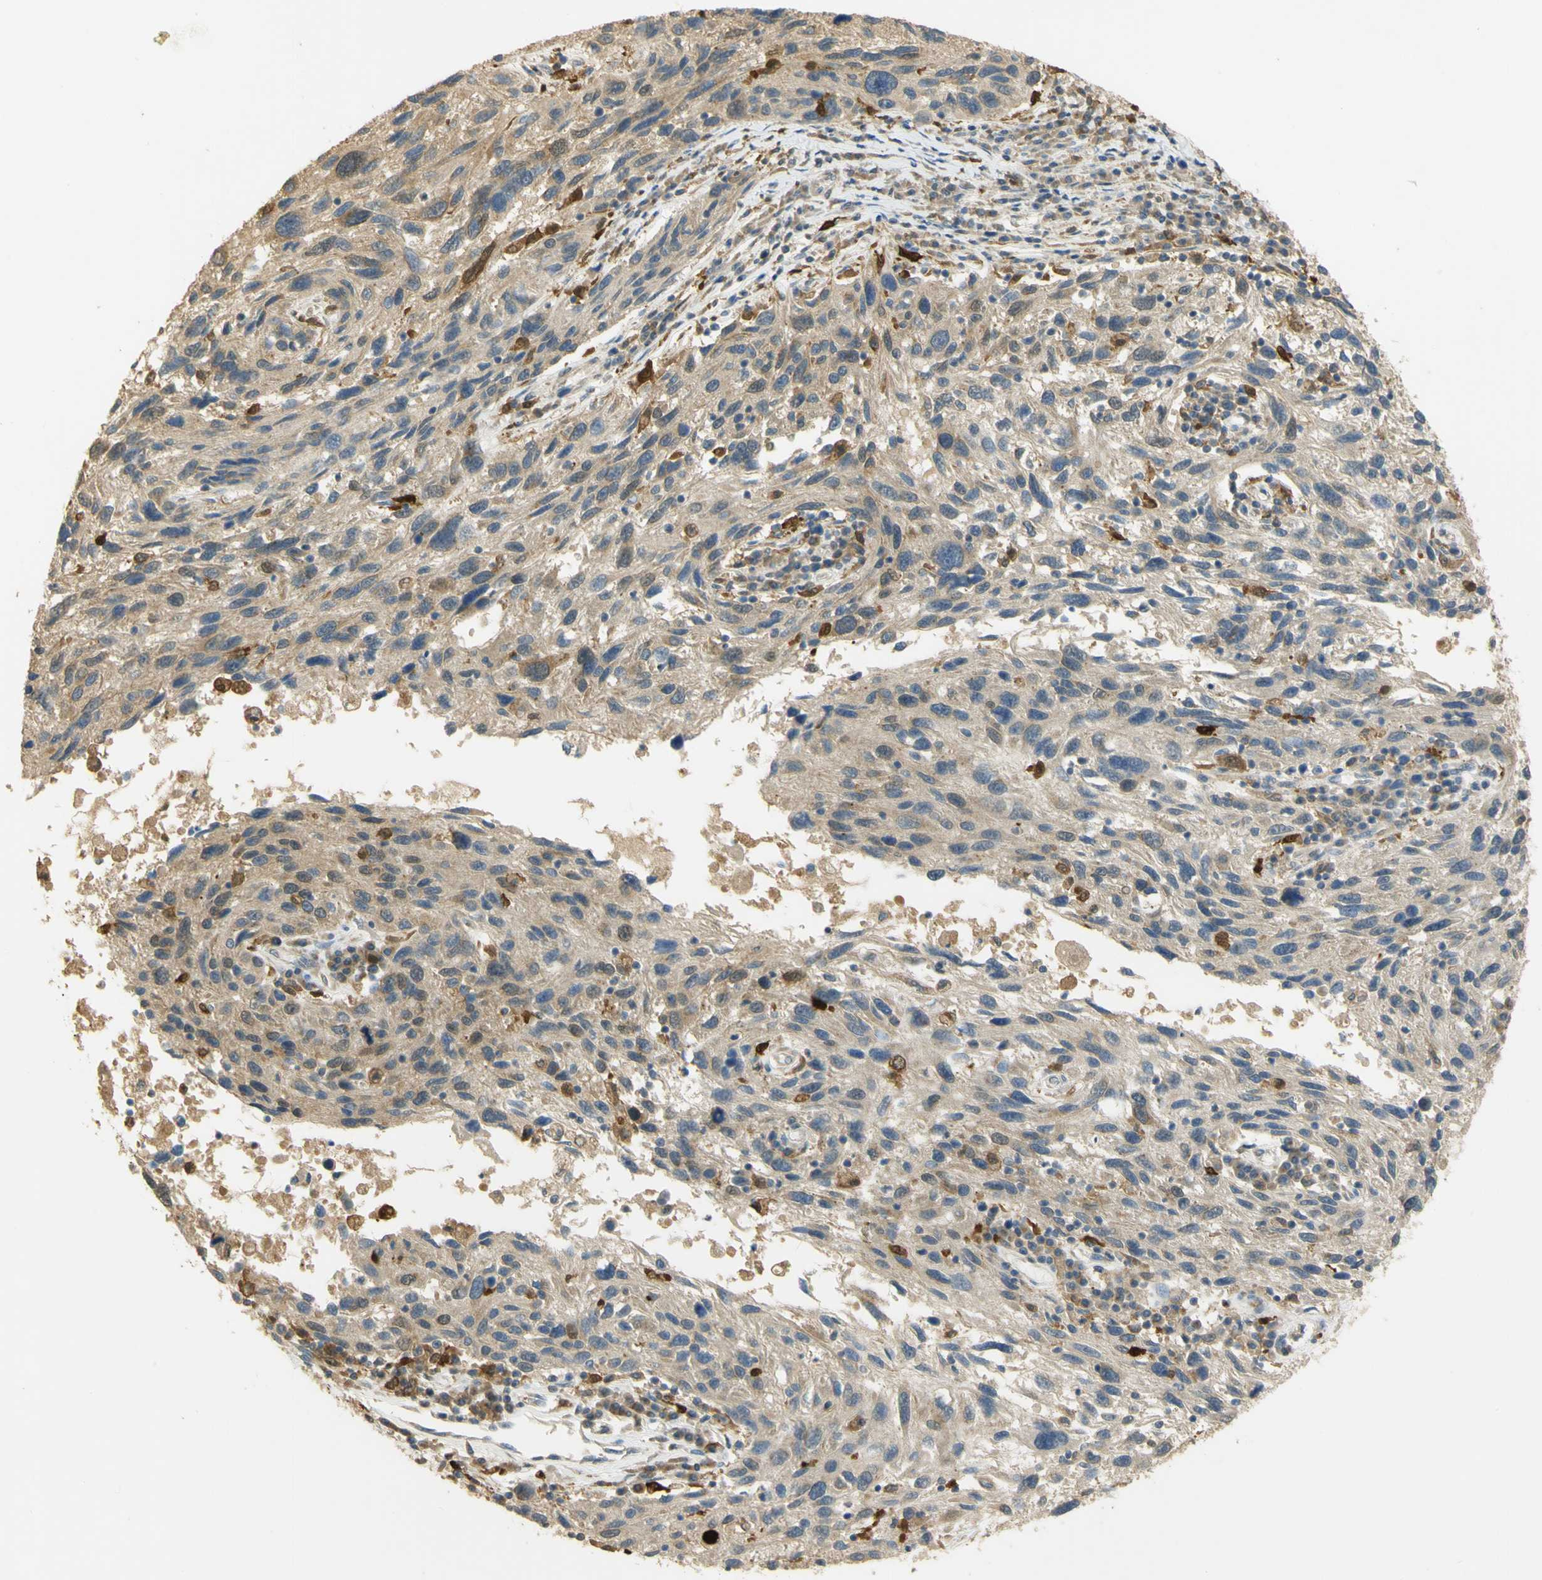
{"staining": {"intensity": "weak", "quantity": ">75%", "location": "cytoplasmic/membranous"}, "tissue": "melanoma", "cell_type": "Tumor cells", "image_type": "cancer", "snomed": [{"axis": "morphology", "description": "Malignant melanoma, NOS"}, {"axis": "topography", "description": "Skin"}], "caption": "The immunohistochemical stain shows weak cytoplasmic/membranous staining in tumor cells of melanoma tissue.", "gene": "PAK1", "patient": {"sex": "male", "age": 53}}